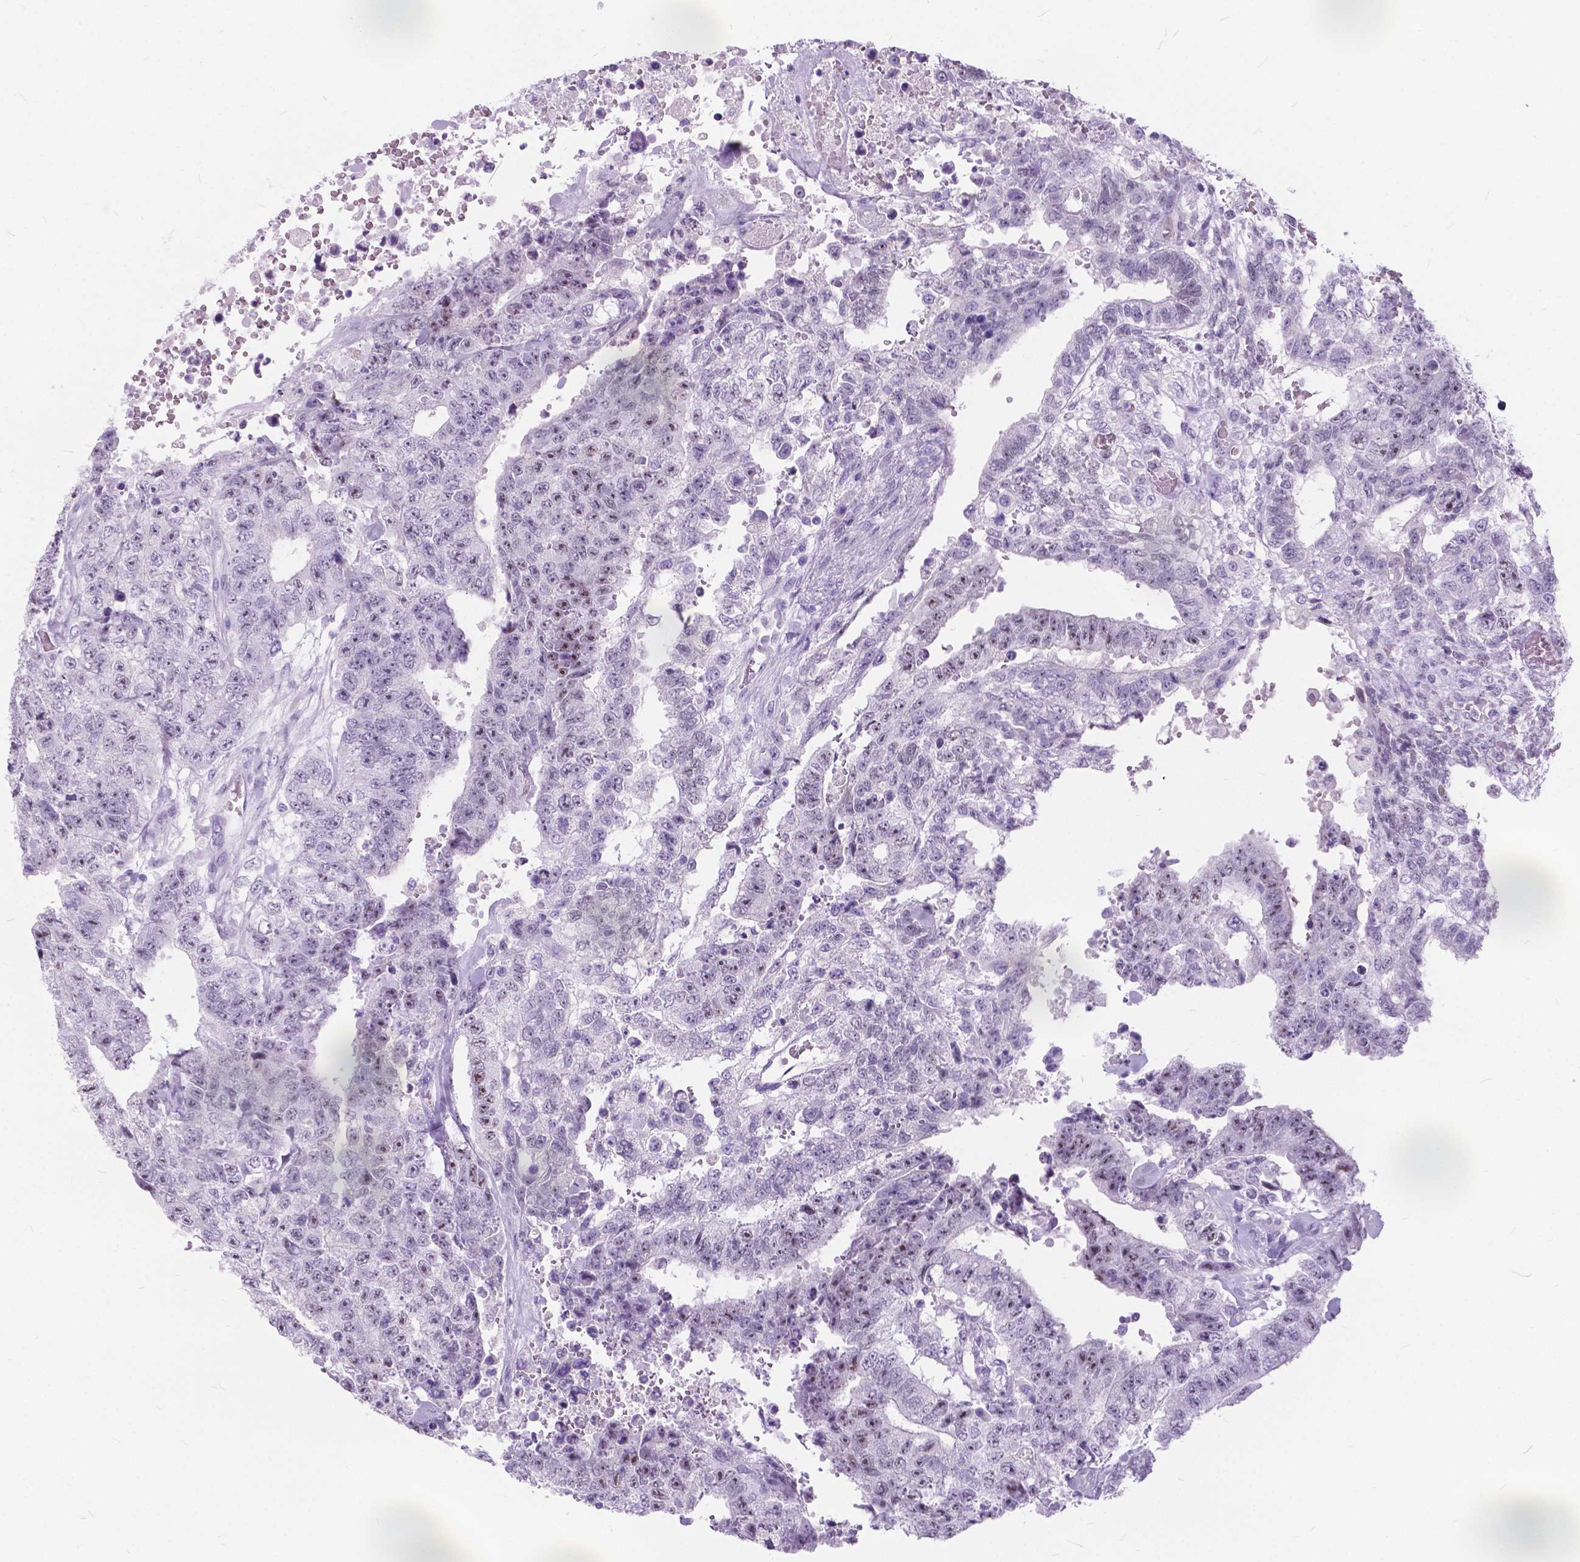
{"staining": {"intensity": "moderate", "quantity": "<25%", "location": "nuclear"}, "tissue": "testis cancer", "cell_type": "Tumor cells", "image_type": "cancer", "snomed": [{"axis": "morphology", "description": "Carcinoma, Embryonal, NOS"}, {"axis": "topography", "description": "Testis"}], "caption": "The photomicrograph reveals immunohistochemical staining of testis cancer (embryonal carcinoma). There is moderate nuclear positivity is present in about <25% of tumor cells.", "gene": "BSND", "patient": {"sex": "male", "age": 24}}